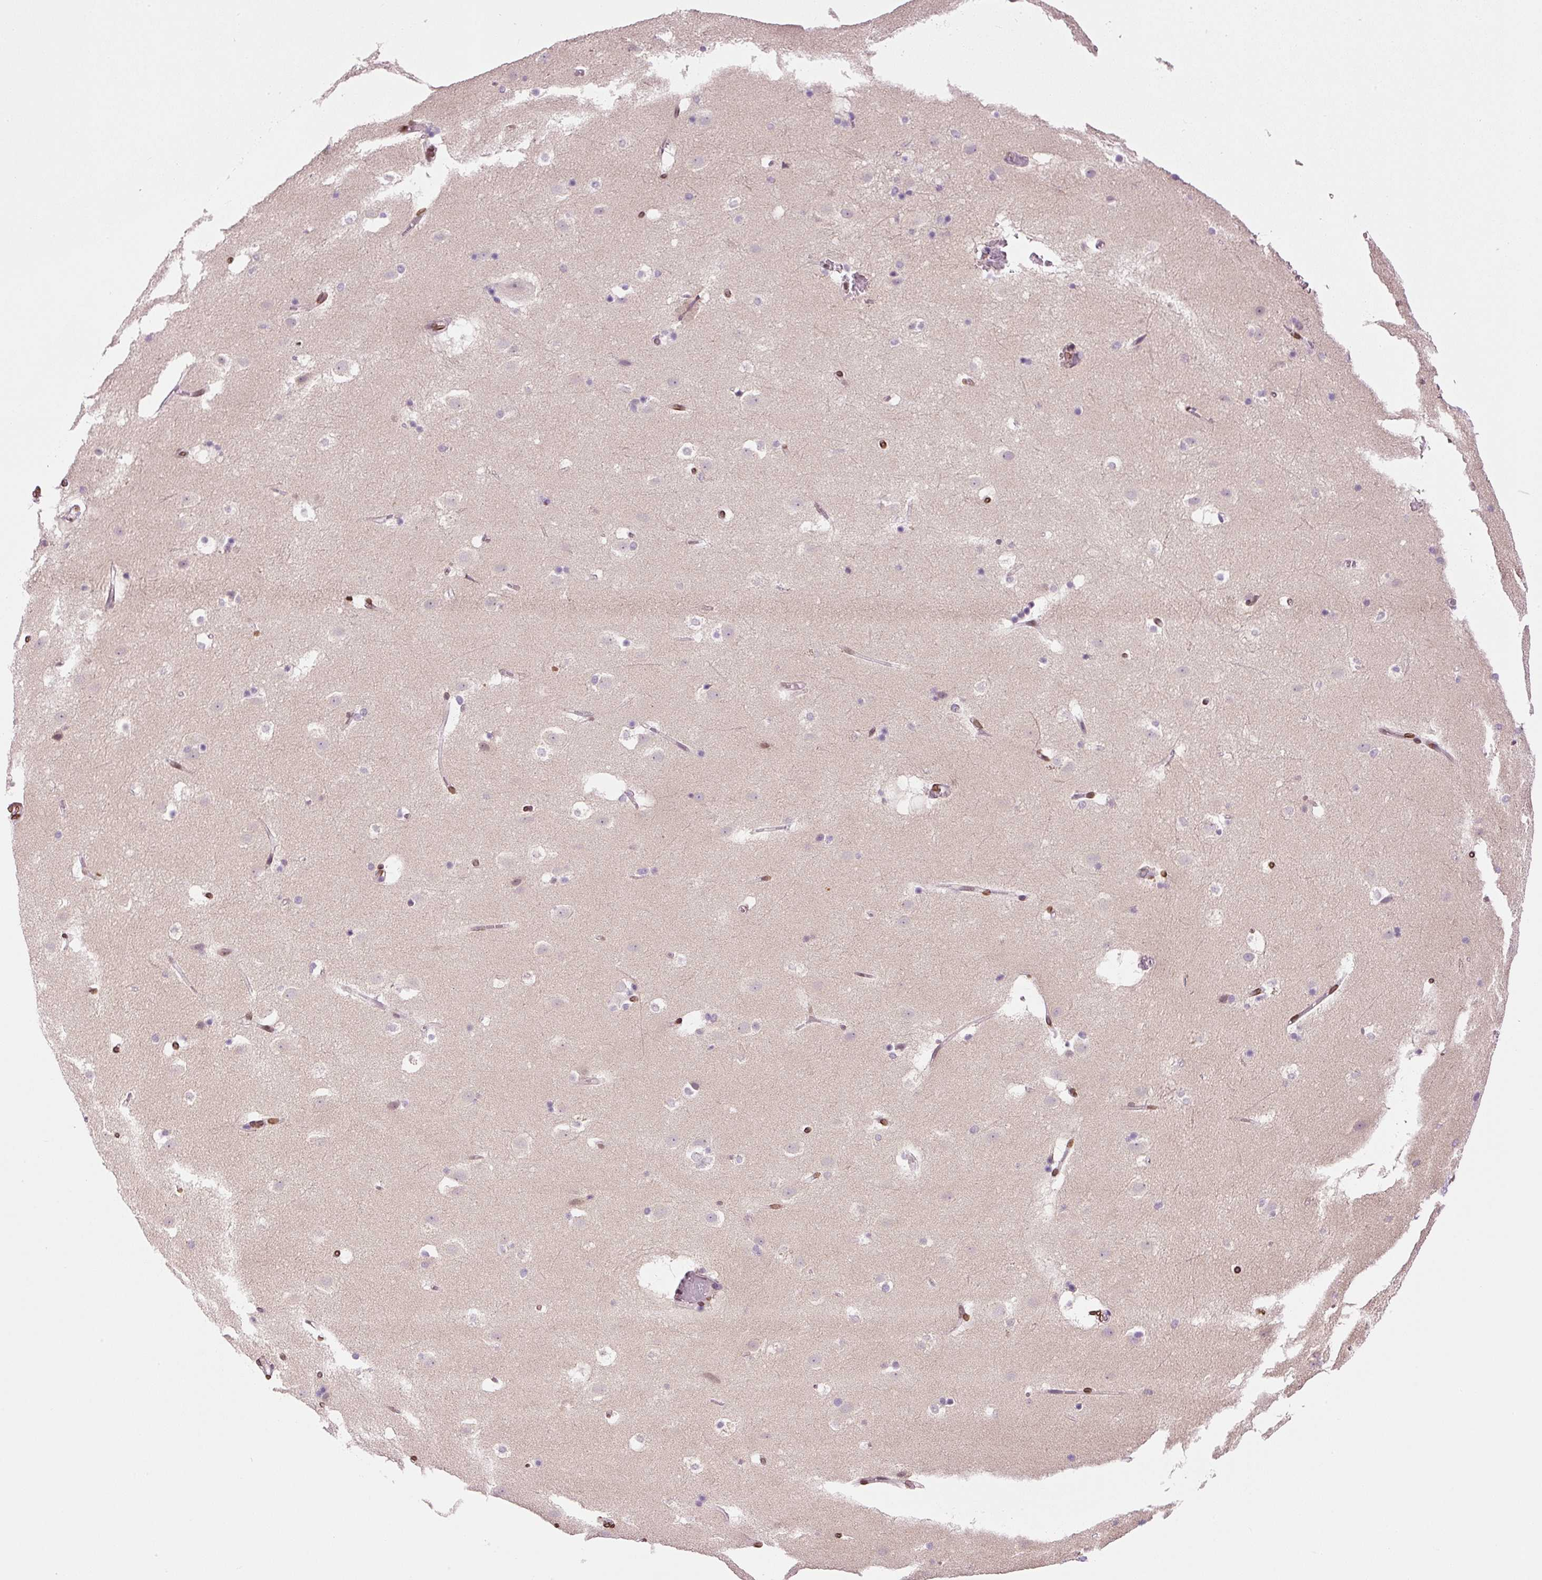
{"staining": {"intensity": "strong", "quantity": "25%-75%", "location": "cytoplasmic/membranous,nuclear"}, "tissue": "caudate", "cell_type": "Glial cells", "image_type": "normal", "snomed": [{"axis": "morphology", "description": "Normal tissue, NOS"}, {"axis": "topography", "description": "Lateral ventricle wall"}], "caption": "Protein analysis of normal caudate exhibits strong cytoplasmic/membranous,nuclear staining in about 25%-75% of glial cells.", "gene": "ZNF224", "patient": {"sex": "male", "age": 37}}